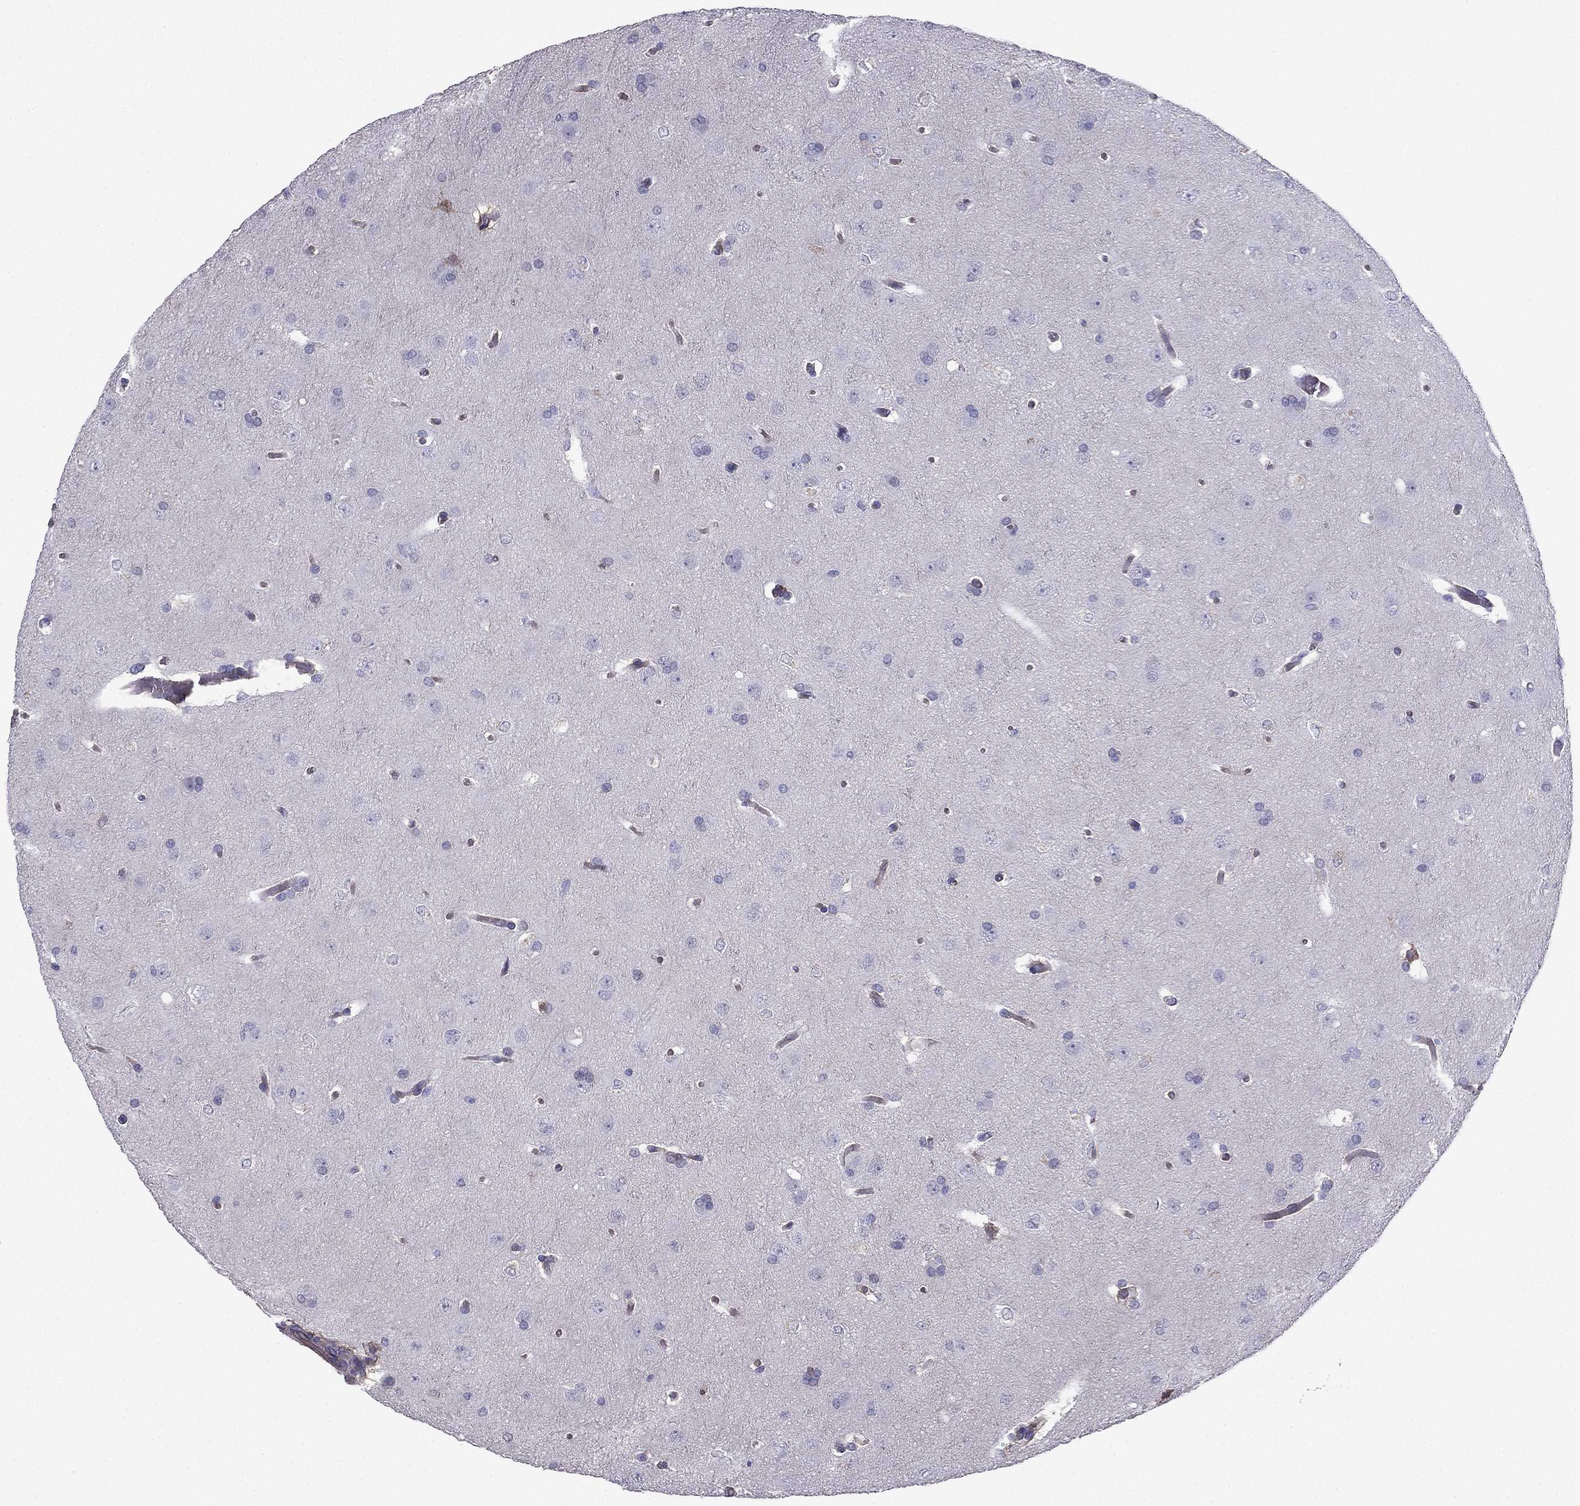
{"staining": {"intensity": "negative", "quantity": "none", "location": "none"}, "tissue": "glioma", "cell_type": "Tumor cells", "image_type": "cancer", "snomed": [{"axis": "morphology", "description": "Glioma, malignant, Low grade"}, {"axis": "topography", "description": "Brain"}], "caption": "This is an immunohistochemistry (IHC) image of glioma. There is no staining in tumor cells.", "gene": "ENOX1", "patient": {"sex": "female", "age": 32}}